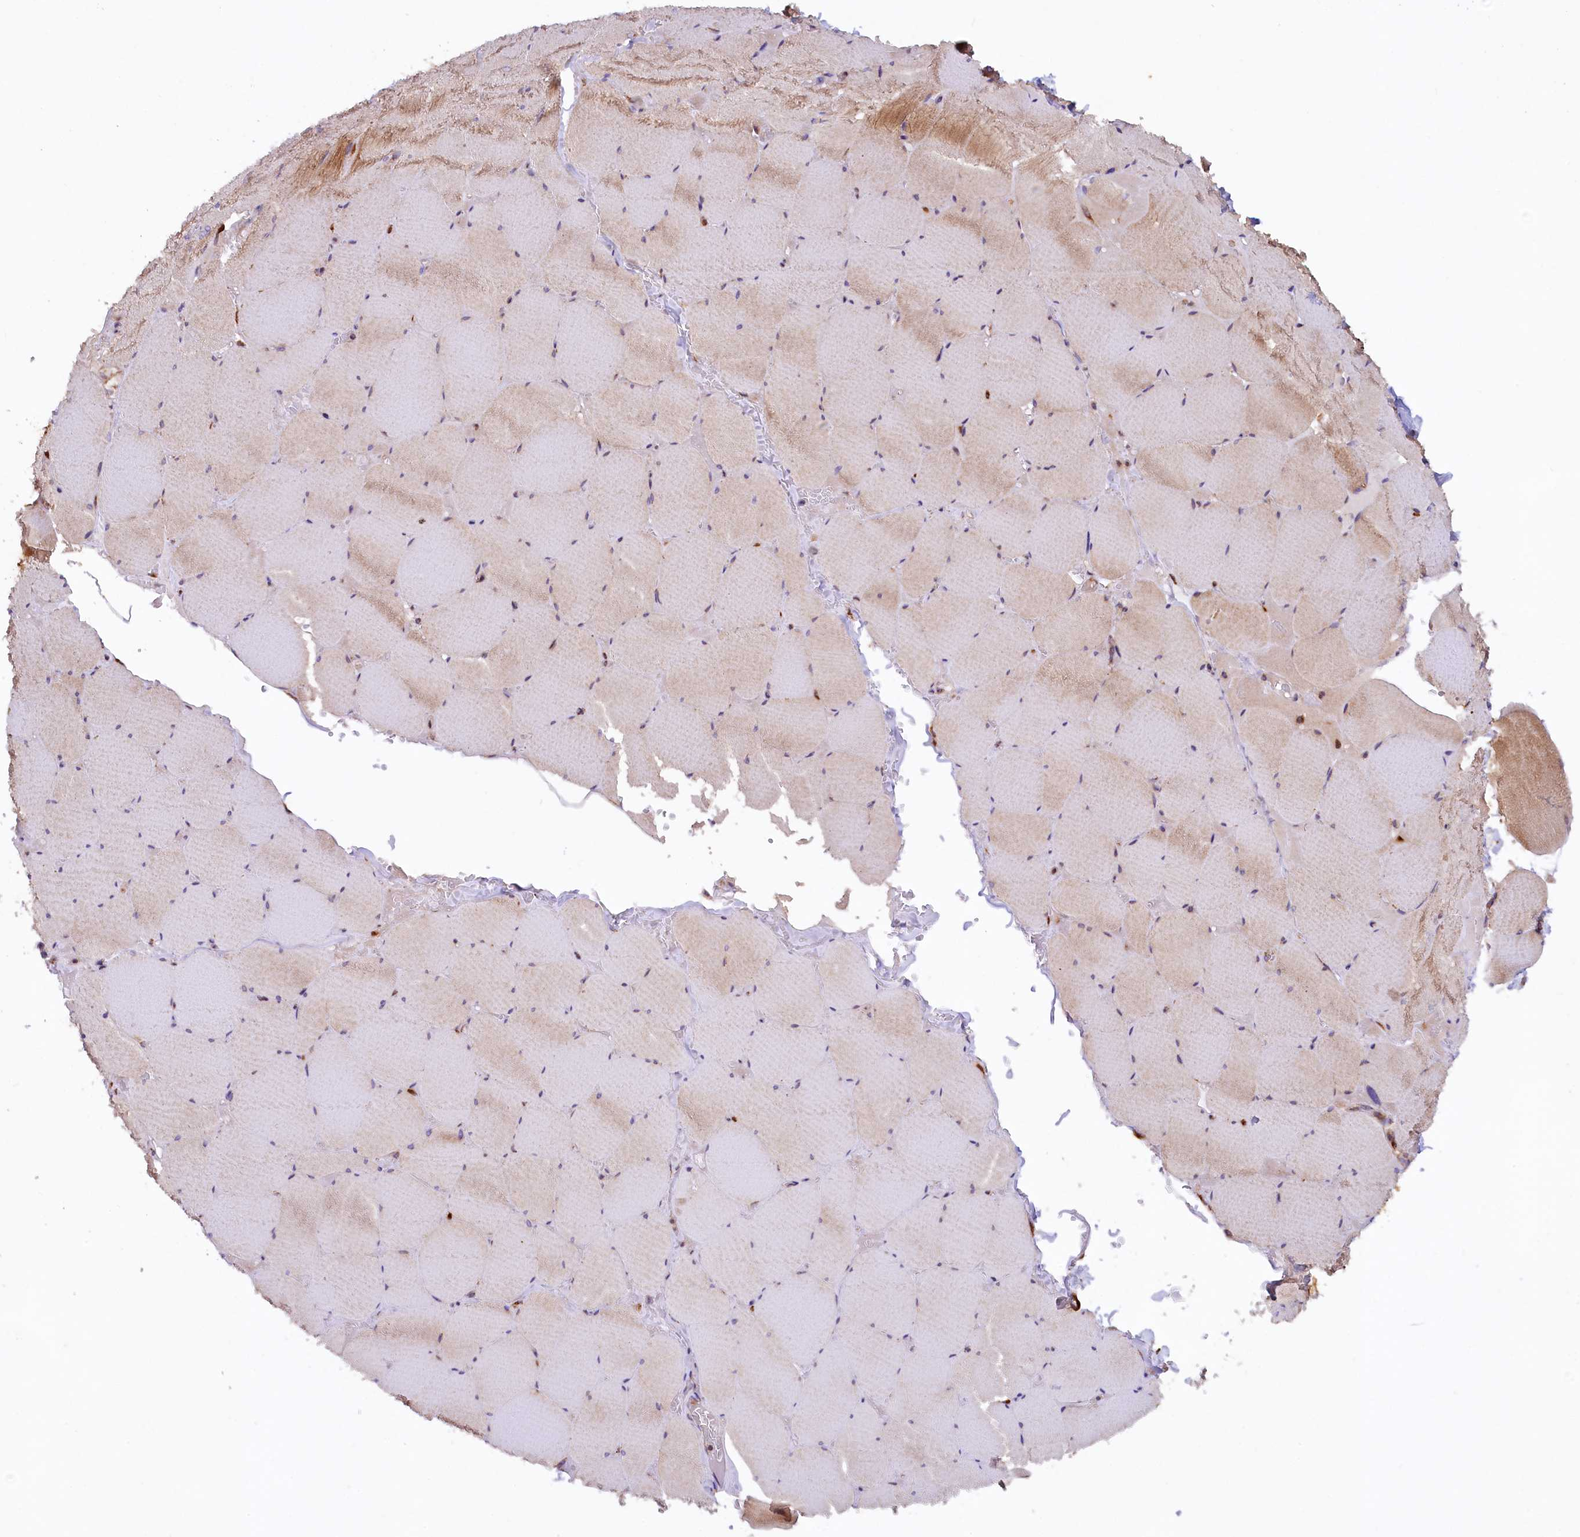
{"staining": {"intensity": "moderate", "quantity": "25%-75%", "location": "cytoplasmic/membranous"}, "tissue": "skeletal muscle", "cell_type": "Myocytes", "image_type": "normal", "snomed": [{"axis": "morphology", "description": "Normal tissue, NOS"}, {"axis": "topography", "description": "Skeletal muscle"}, {"axis": "topography", "description": "Head-Neck"}], "caption": "Immunohistochemical staining of normal skeletal muscle exhibits 25%-75% levels of moderate cytoplasmic/membranous protein positivity in approximately 25%-75% of myocytes. The staining was performed using DAB (3,3'-diaminobenzidine) to visualize the protein expression in brown, while the nuclei were stained in blue with hematoxylin (Magnification: 20x).", "gene": "SSC5D", "patient": {"sex": "male", "age": 66}}